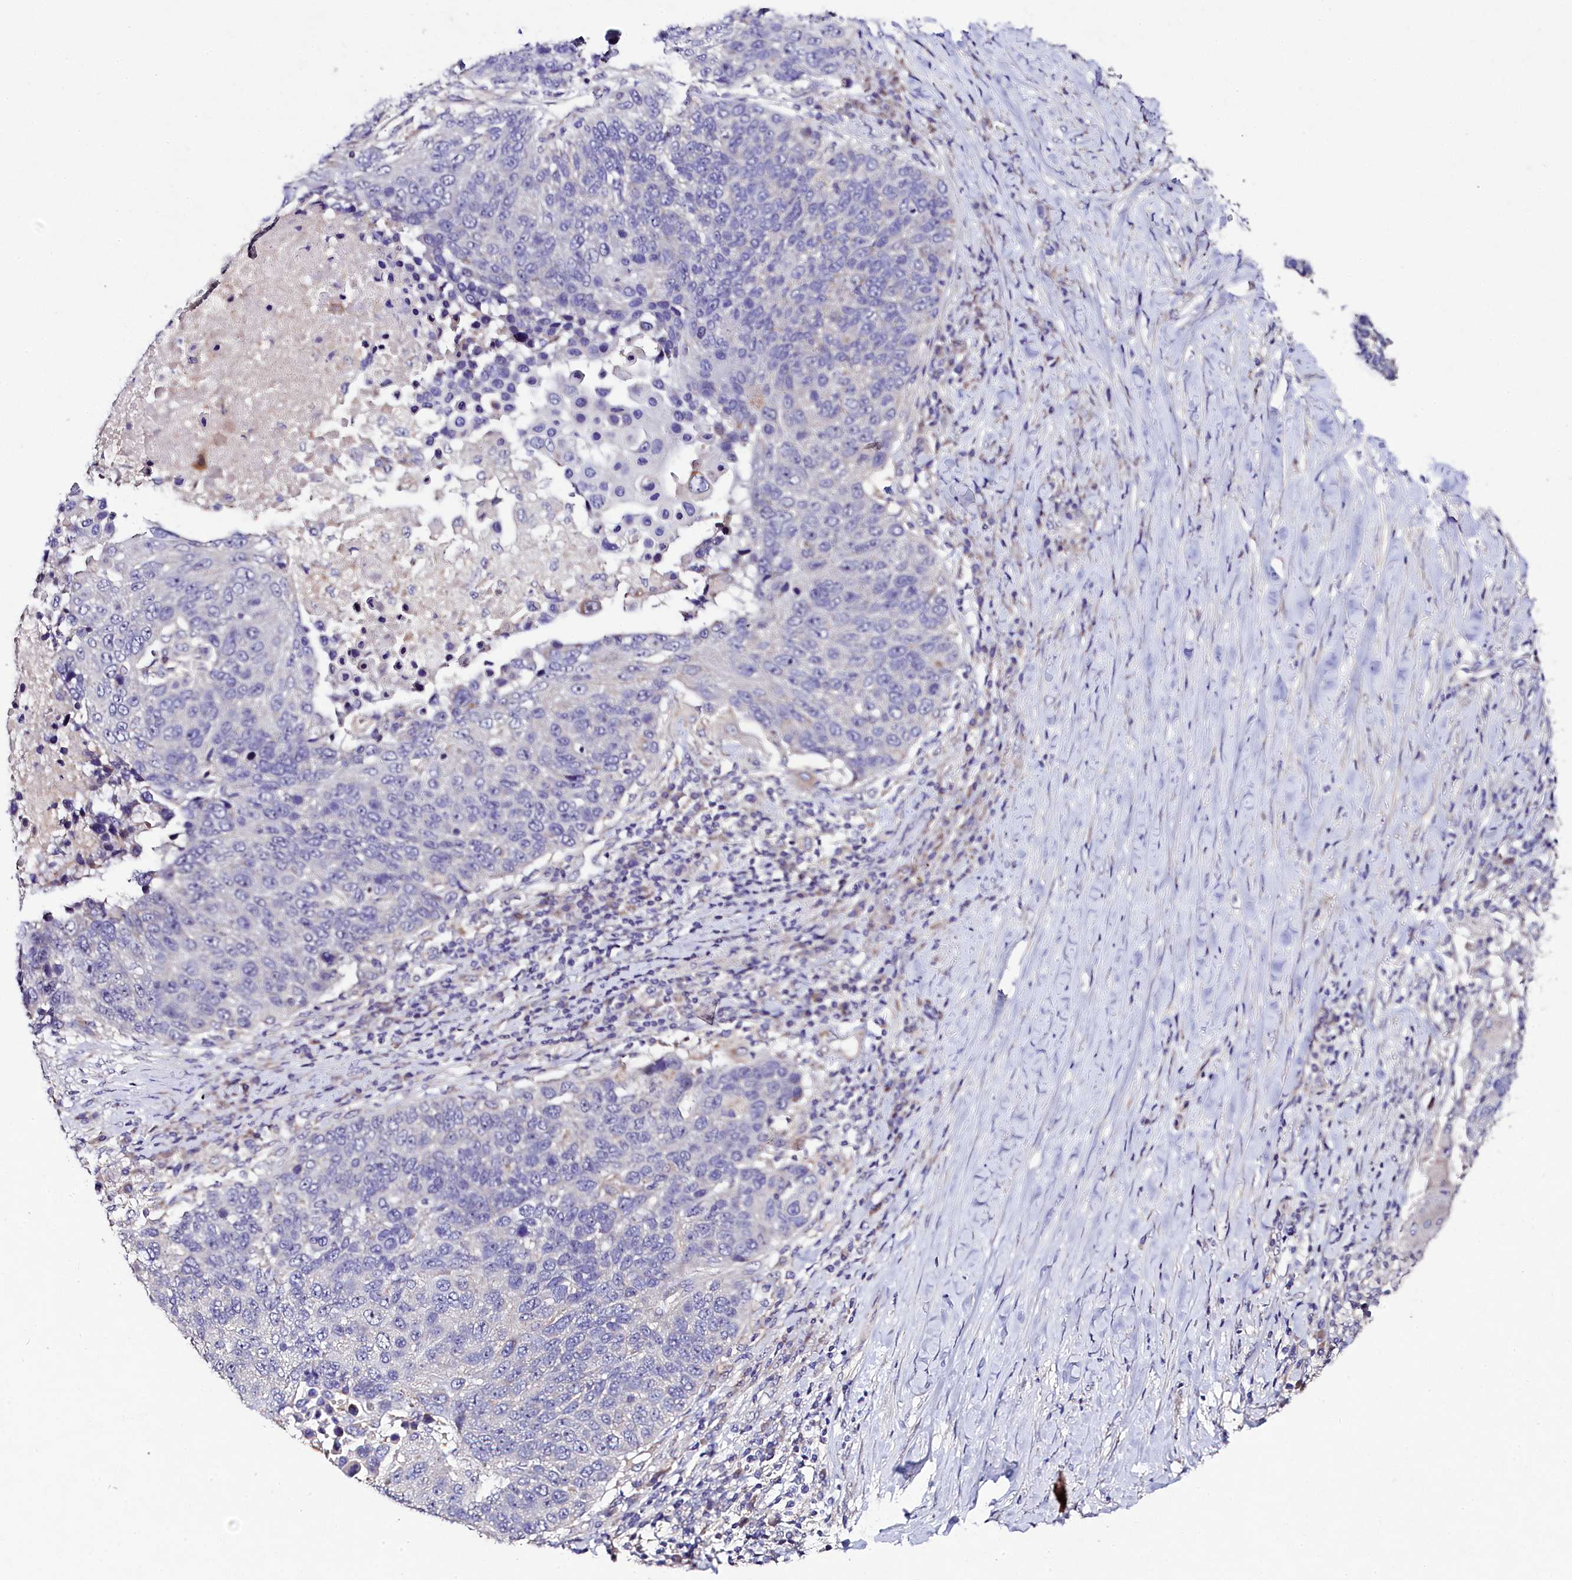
{"staining": {"intensity": "negative", "quantity": "none", "location": "none"}, "tissue": "lung cancer", "cell_type": "Tumor cells", "image_type": "cancer", "snomed": [{"axis": "morphology", "description": "Normal tissue, NOS"}, {"axis": "morphology", "description": "Squamous cell carcinoma, NOS"}, {"axis": "topography", "description": "Lymph node"}, {"axis": "topography", "description": "Lung"}], "caption": "This is an immunohistochemistry photomicrograph of human lung squamous cell carcinoma. There is no expression in tumor cells.", "gene": "FXYD6", "patient": {"sex": "male", "age": 66}}